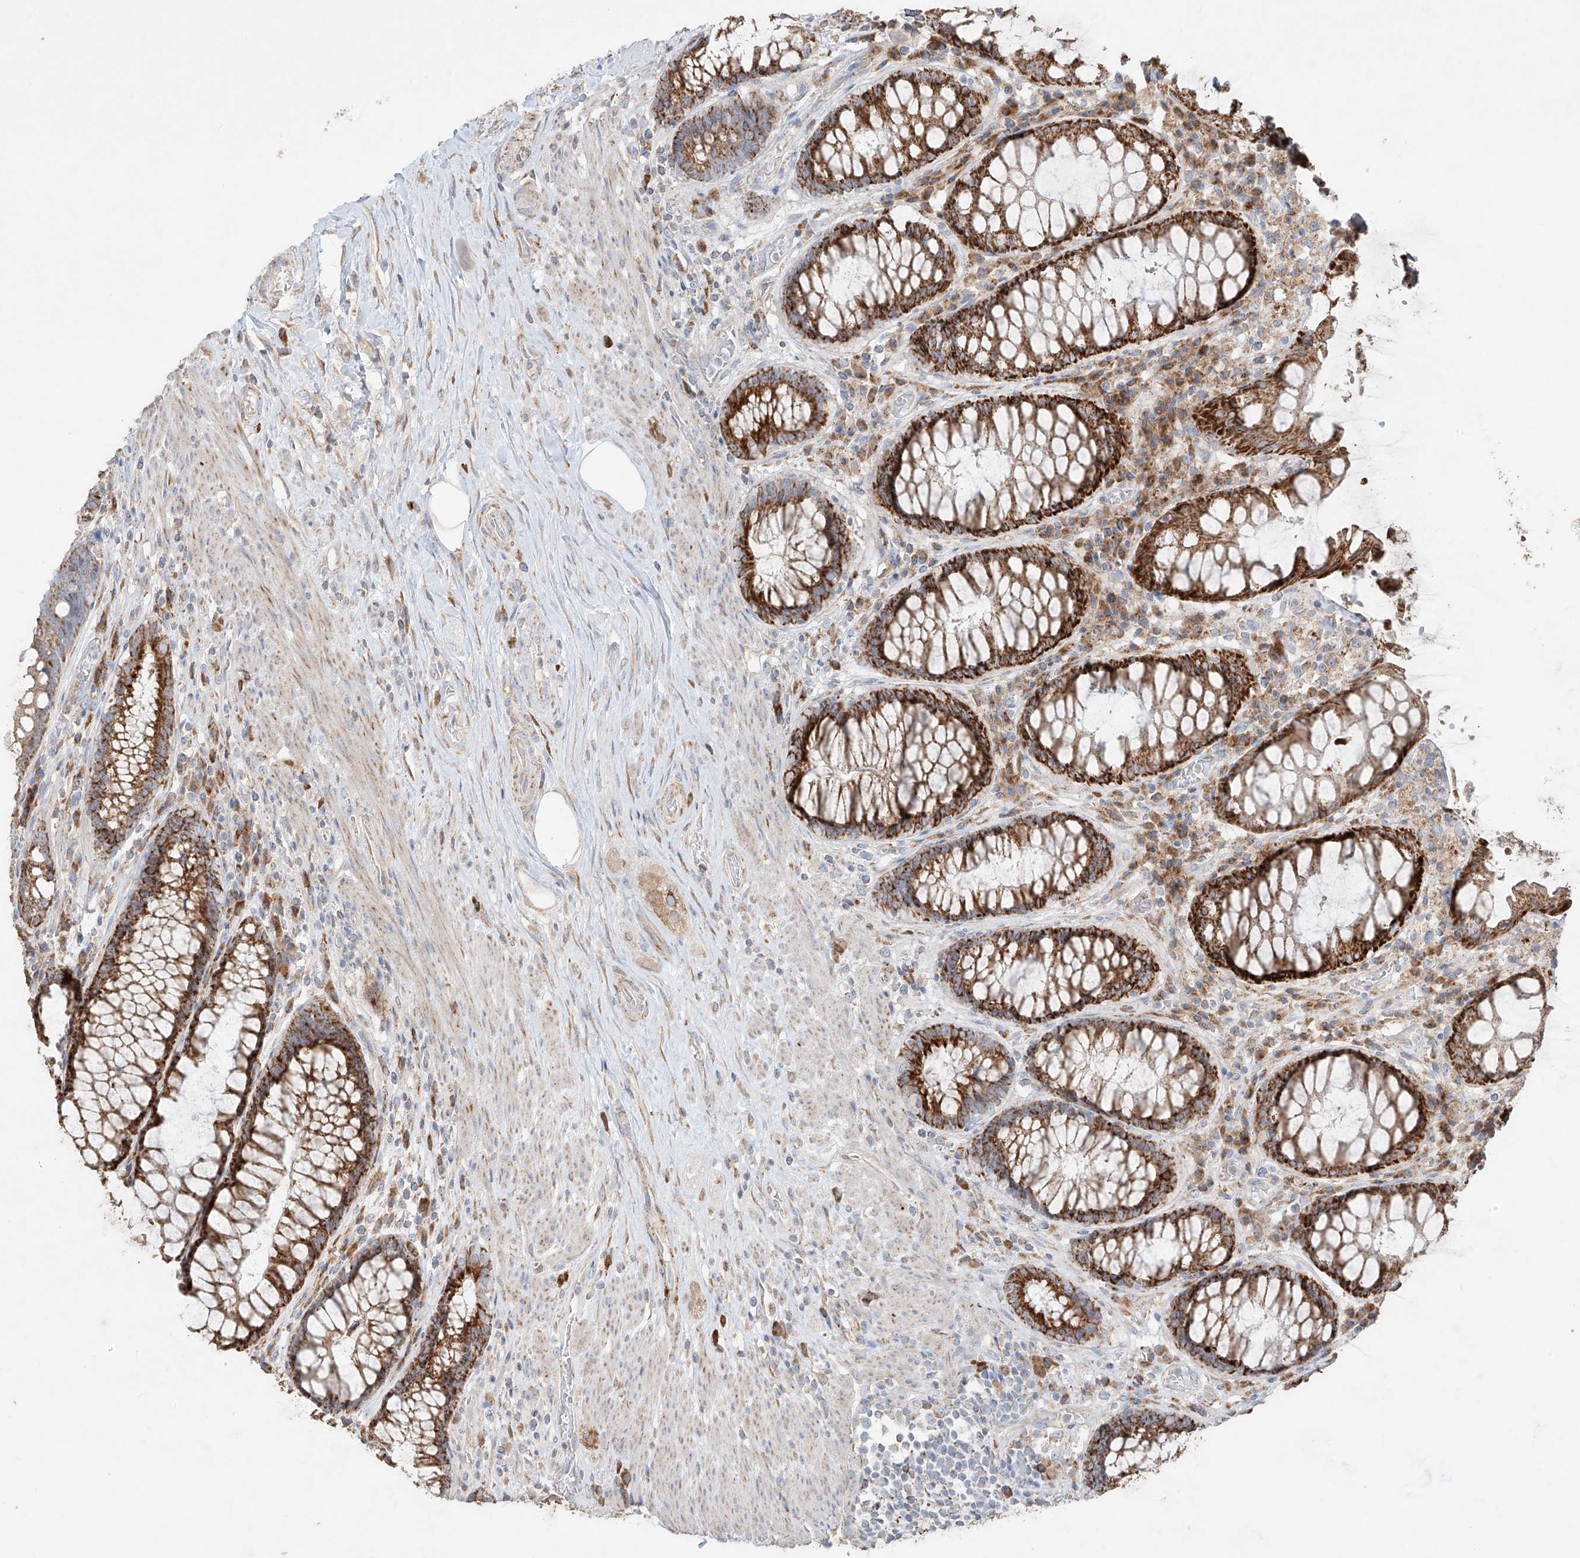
{"staining": {"intensity": "strong", "quantity": ">75%", "location": "cytoplasmic/membranous"}, "tissue": "rectum", "cell_type": "Glandular cells", "image_type": "normal", "snomed": [{"axis": "morphology", "description": "Normal tissue, NOS"}, {"axis": "topography", "description": "Rectum"}], "caption": "Protein staining reveals strong cytoplasmic/membranous expression in about >75% of glandular cells in unremarkable rectum.", "gene": "COLGALT2", "patient": {"sex": "male", "age": 64}}